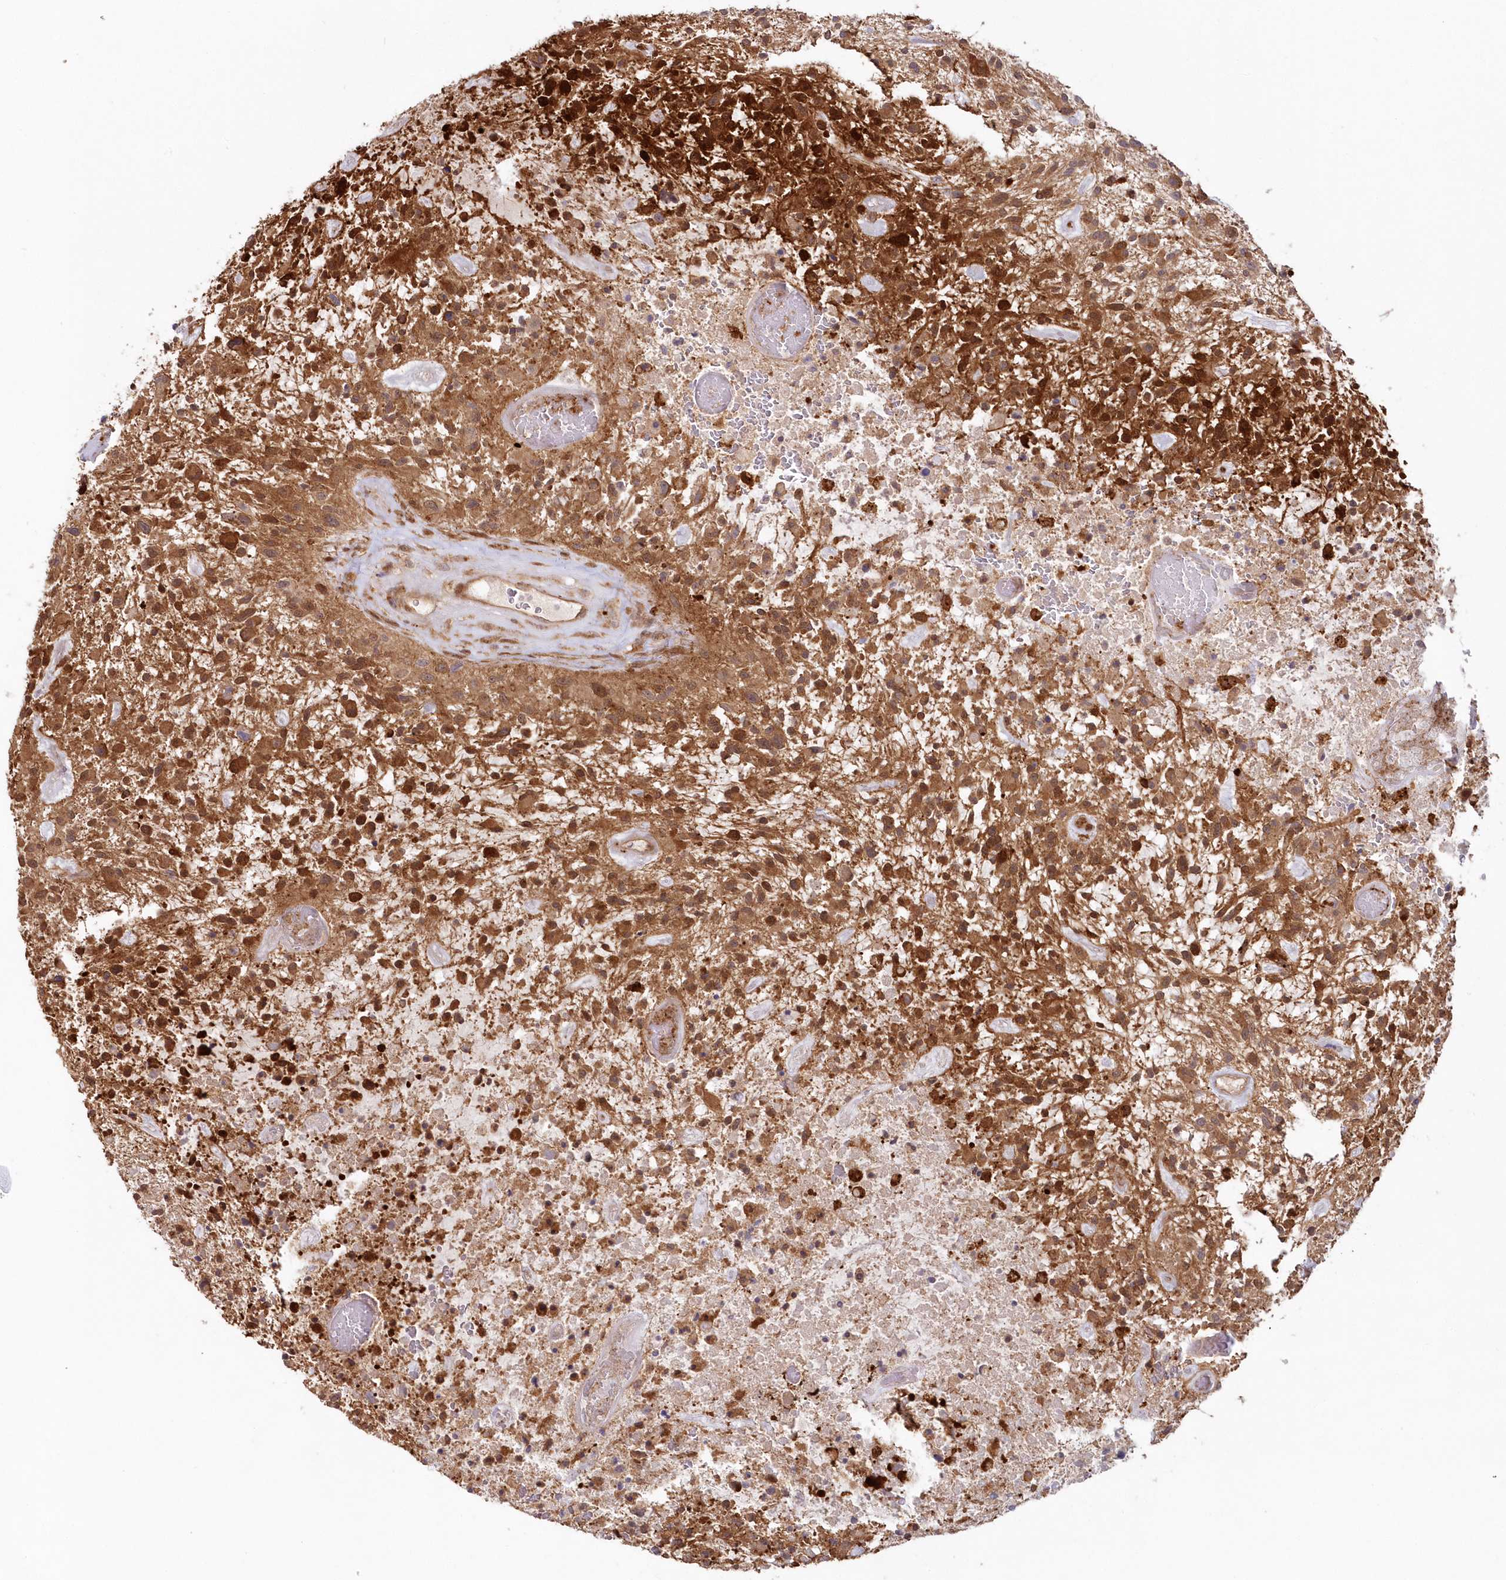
{"staining": {"intensity": "strong", "quantity": ">75%", "location": "cytoplasmic/membranous,nuclear"}, "tissue": "glioma", "cell_type": "Tumor cells", "image_type": "cancer", "snomed": [{"axis": "morphology", "description": "Glioma, malignant, High grade"}, {"axis": "topography", "description": "Brain"}], "caption": "A high-resolution image shows immunohistochemistry (IHC) staining of malignant glioma (high-grade), which displays strong cytoplasmic/membranous and nuclear expression in about >75% of tumor cells.", "gene": "GBE1", "patient": {"sex": "male", "age": 47}}